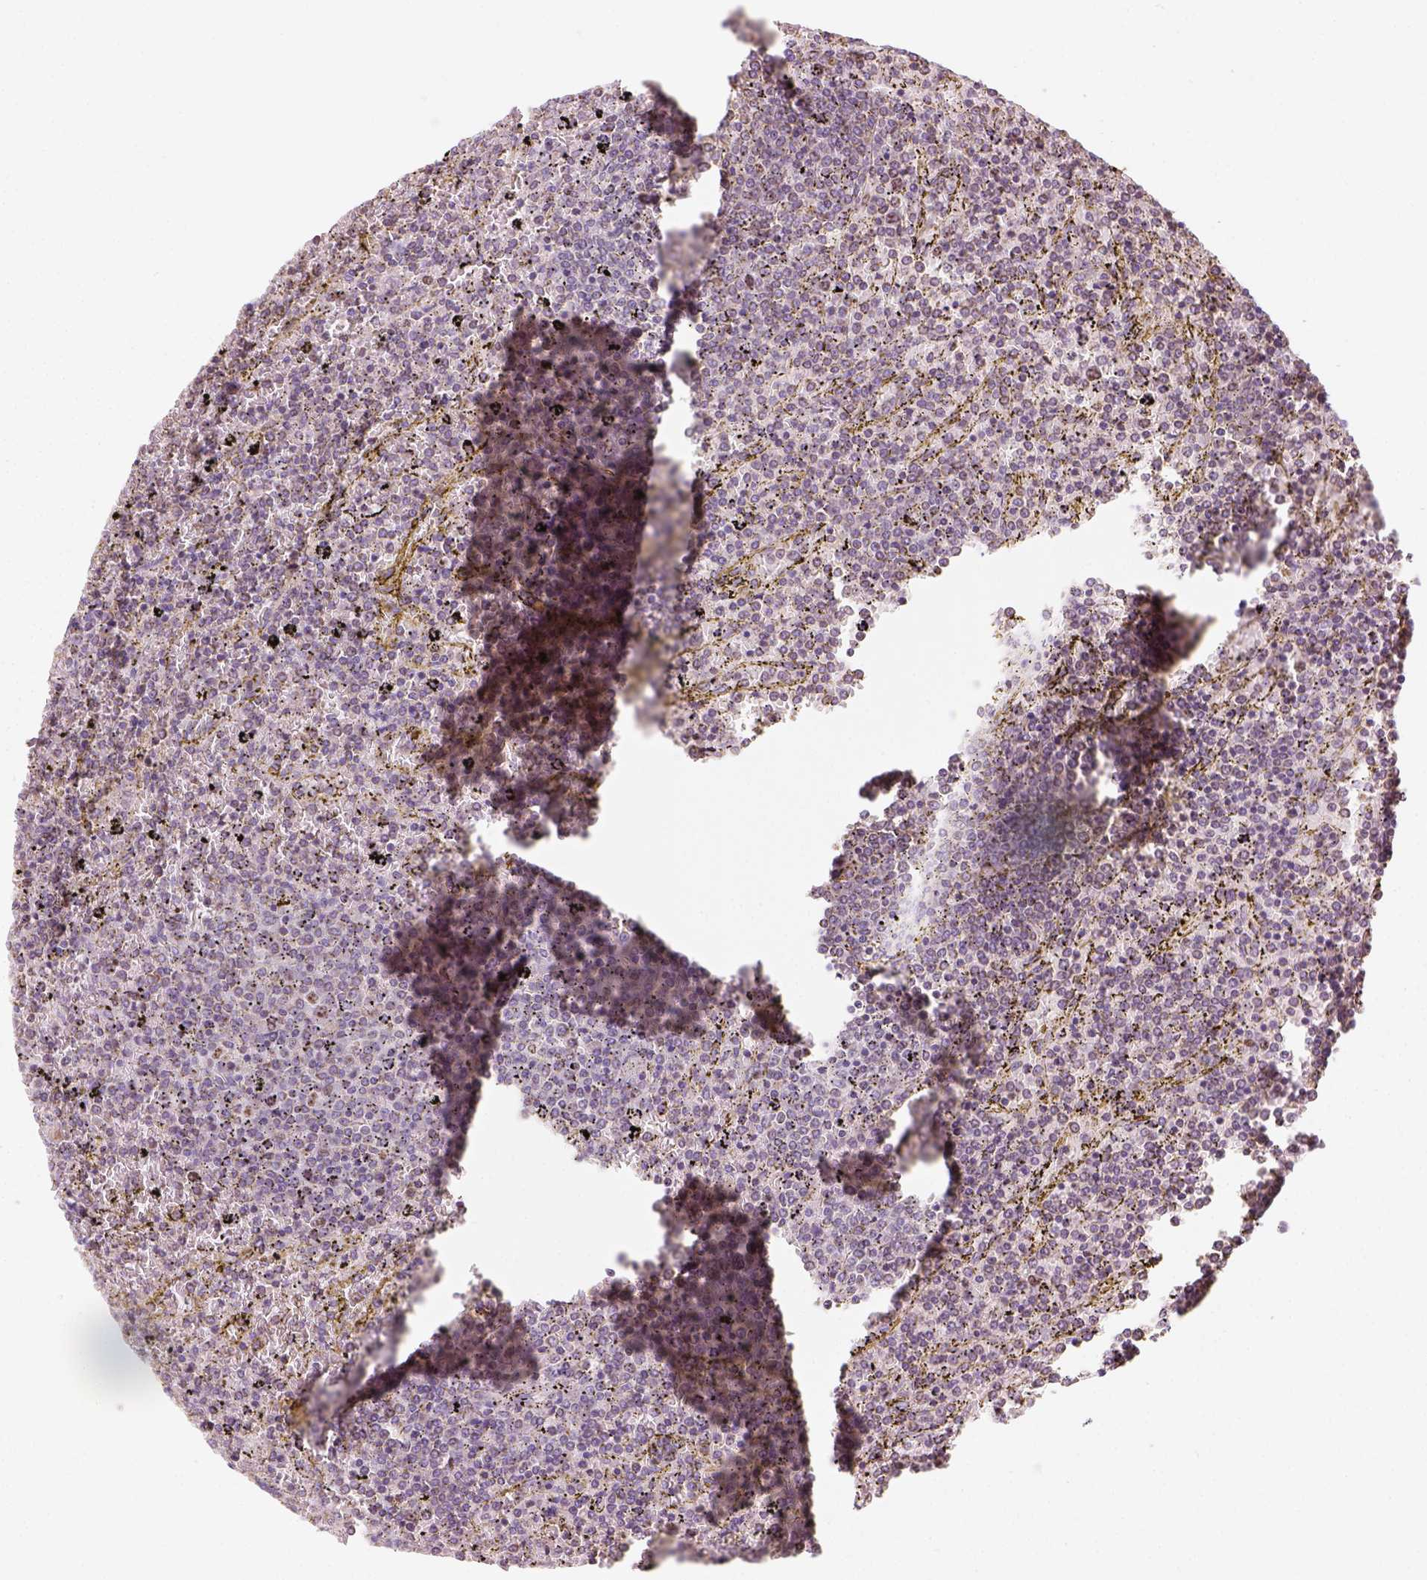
{"staining": {"intensity": "negative", "quantity": "none", "location": "none"}, "tissue": "lymphoma", "cell_type": "Tumor cells", "image_type": "cancer", "snomed": [{"axis": "morphology", "description": "Malignant lymphoma, non-Hodgkin's type, Low grade"}, {"axis": "topography", "description": "Spleen"}], "caption": "Immunohistochemistry photomicrograph of human malignant lymphoma, non-Hodgkin's type (low-grade) stained for a protein (brown), which shows no staining in tumor cells.", "gene": "LCA5", "patient": {"sex": "female", "age": 77}}